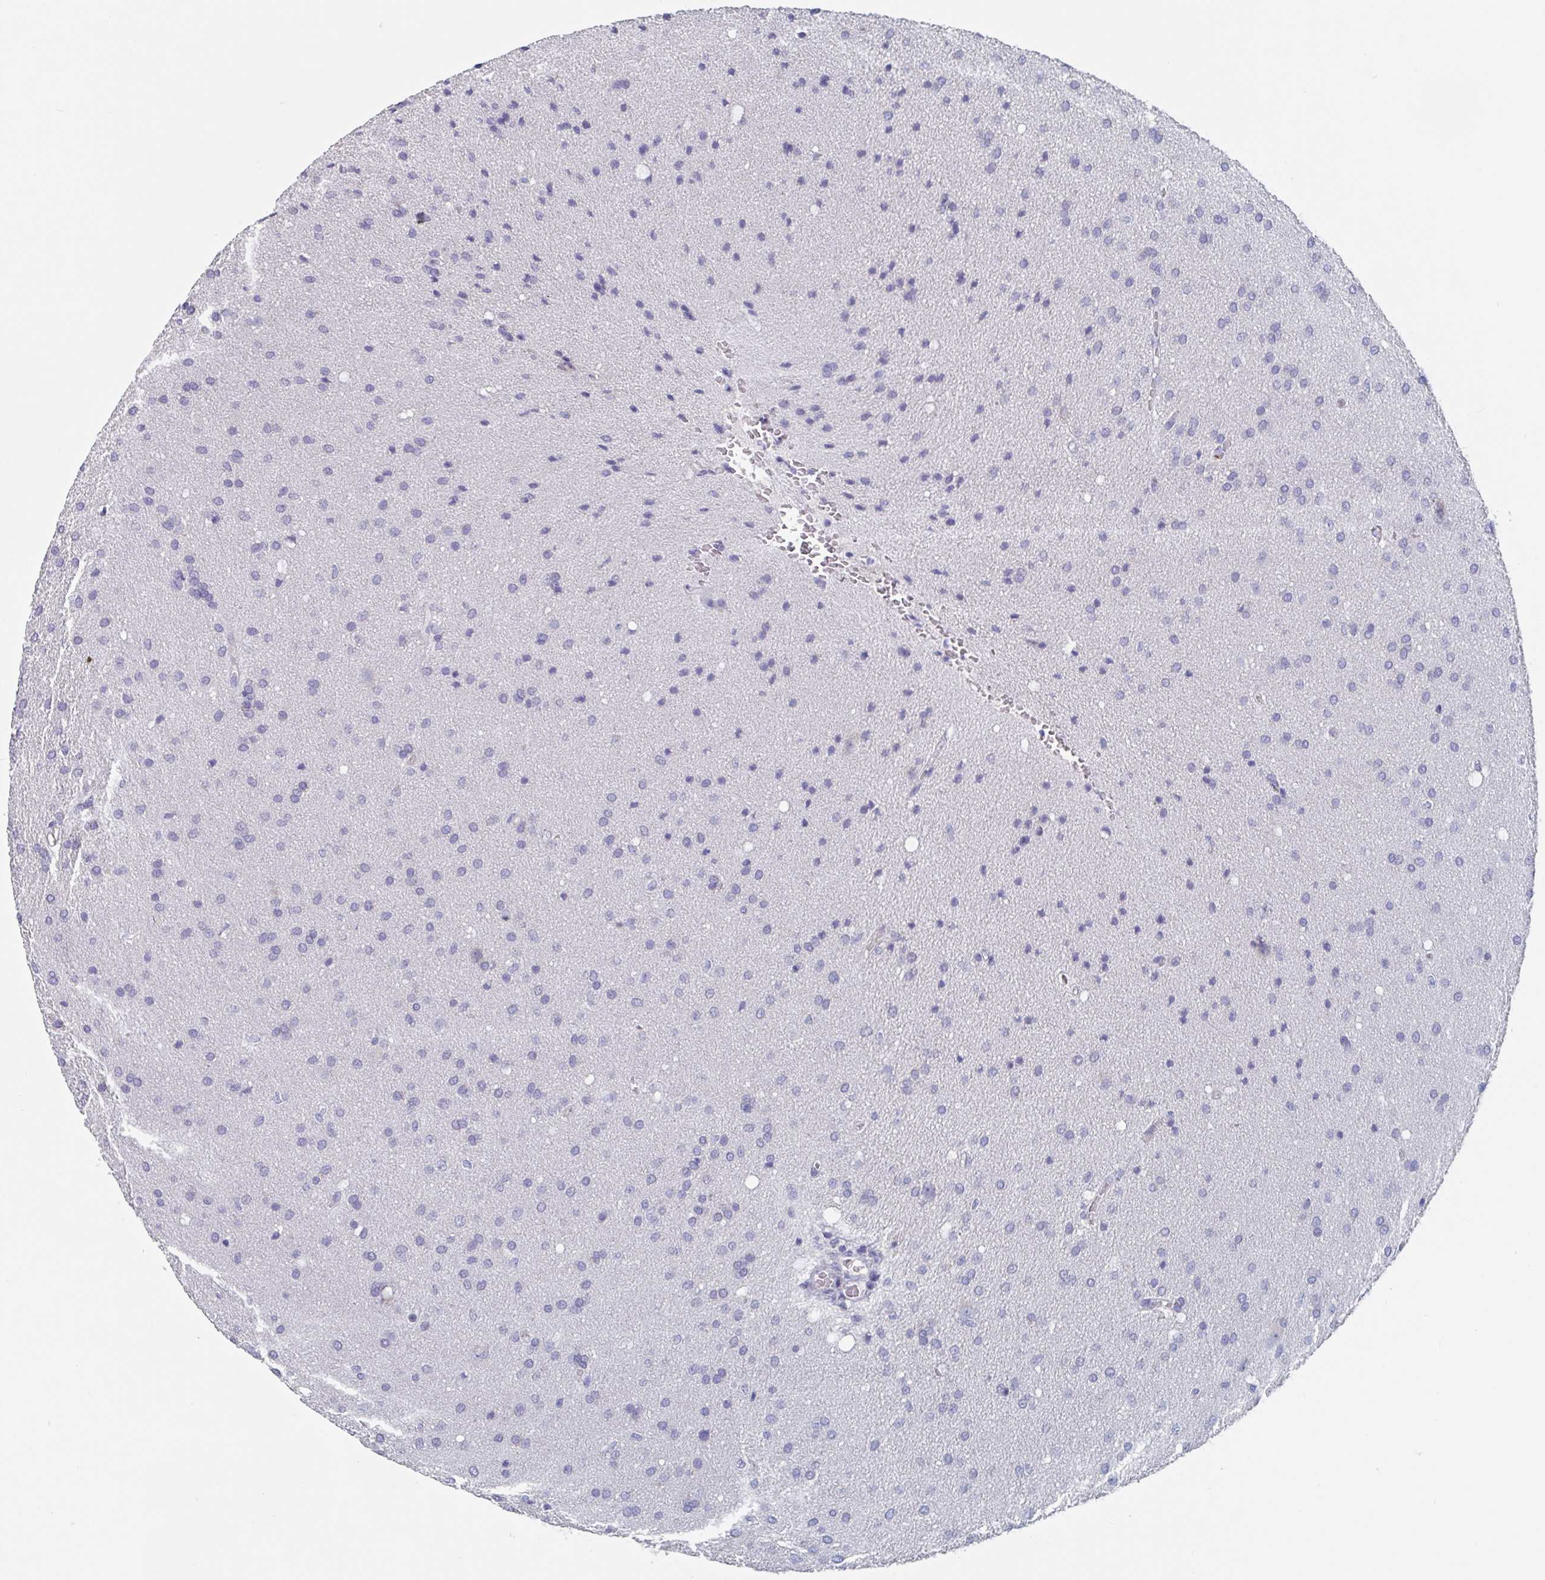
{"staining": {"intensity": "negative", "quantity": "none", "location": "none"}, "tissue": "glioma", "cell_type": "Tumor cells", "image_type": "cancer", "snomed": [{"axis": "morphology", "description": "Glioma, malignant, Low grade"}, {"axis": "topography", "description": "Brain"}], "caption": "Immunohistochemistry (IHC) micrograph of neoplastic tissue: malignant glioma (low-grade) stained with DAB shows no significant protein staining in tumor cells. (Brightfield microscopy of DAB immunohistochemistry at high magnification).", "gene": "ABHD16A", "patient": {"sex": "female", "age": 54}}